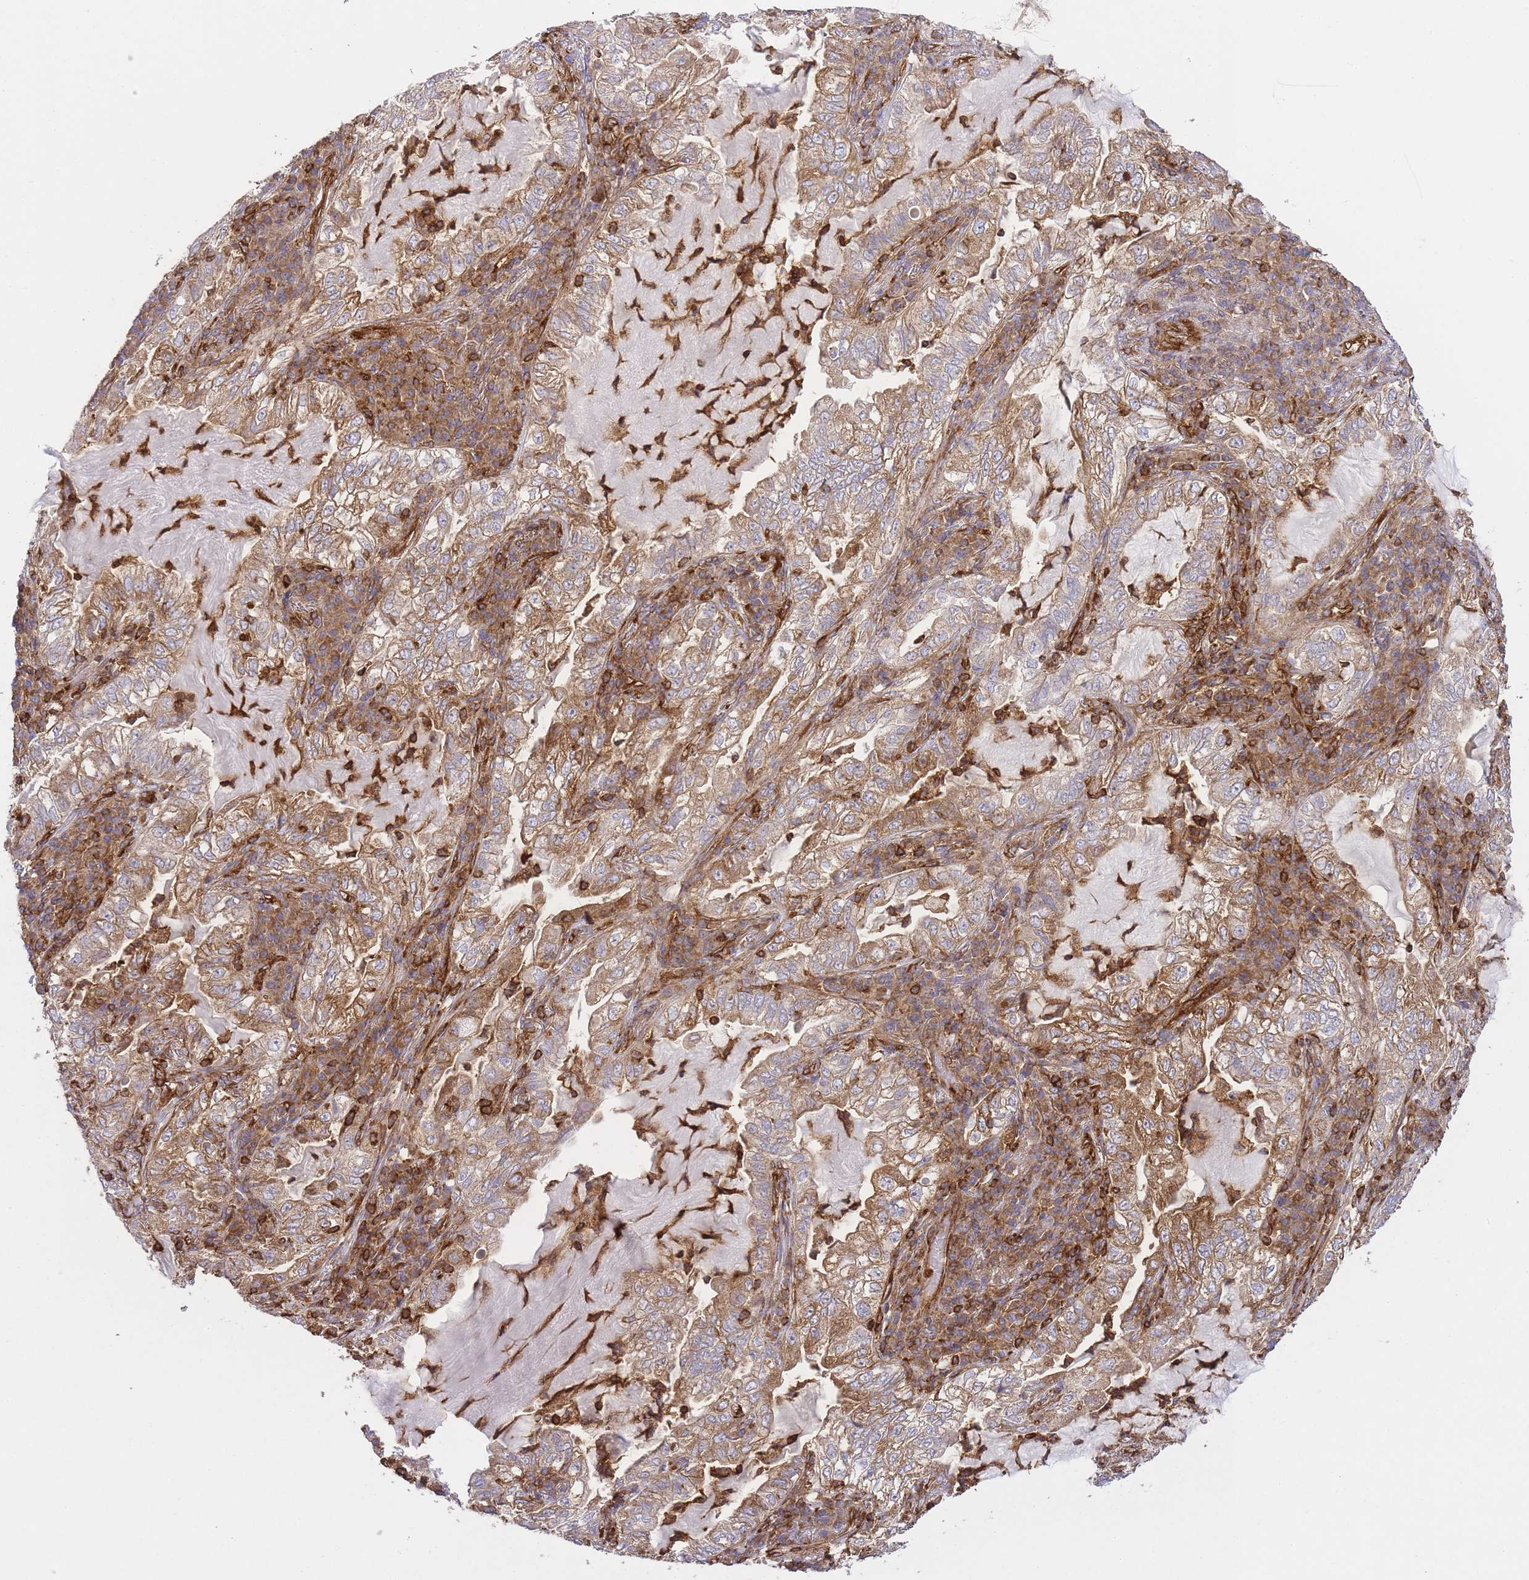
{"staining": {"intensity": "moderate", "quantity": ">75%", "location": "cytoplasmic/membranous"}, "tissue": "lung cancer", "cell_type": "Tumor cells", "image_type": "cancer", "snomed": [{"axis": "morphology", "description": "Adenocarcinoma, NOS"}, {"axis": "topography", "description": "Lung"}], "caption": "An immunohistochemistry (IHC) image of neoplastic tissue is shown. Protein staining in brown highlights moderate cytoplasmic/membranous positivity in lung adenocarcinoma within tumor cells.", "gene": "MSN", "patient": {"sex": "female", "age": 73}}